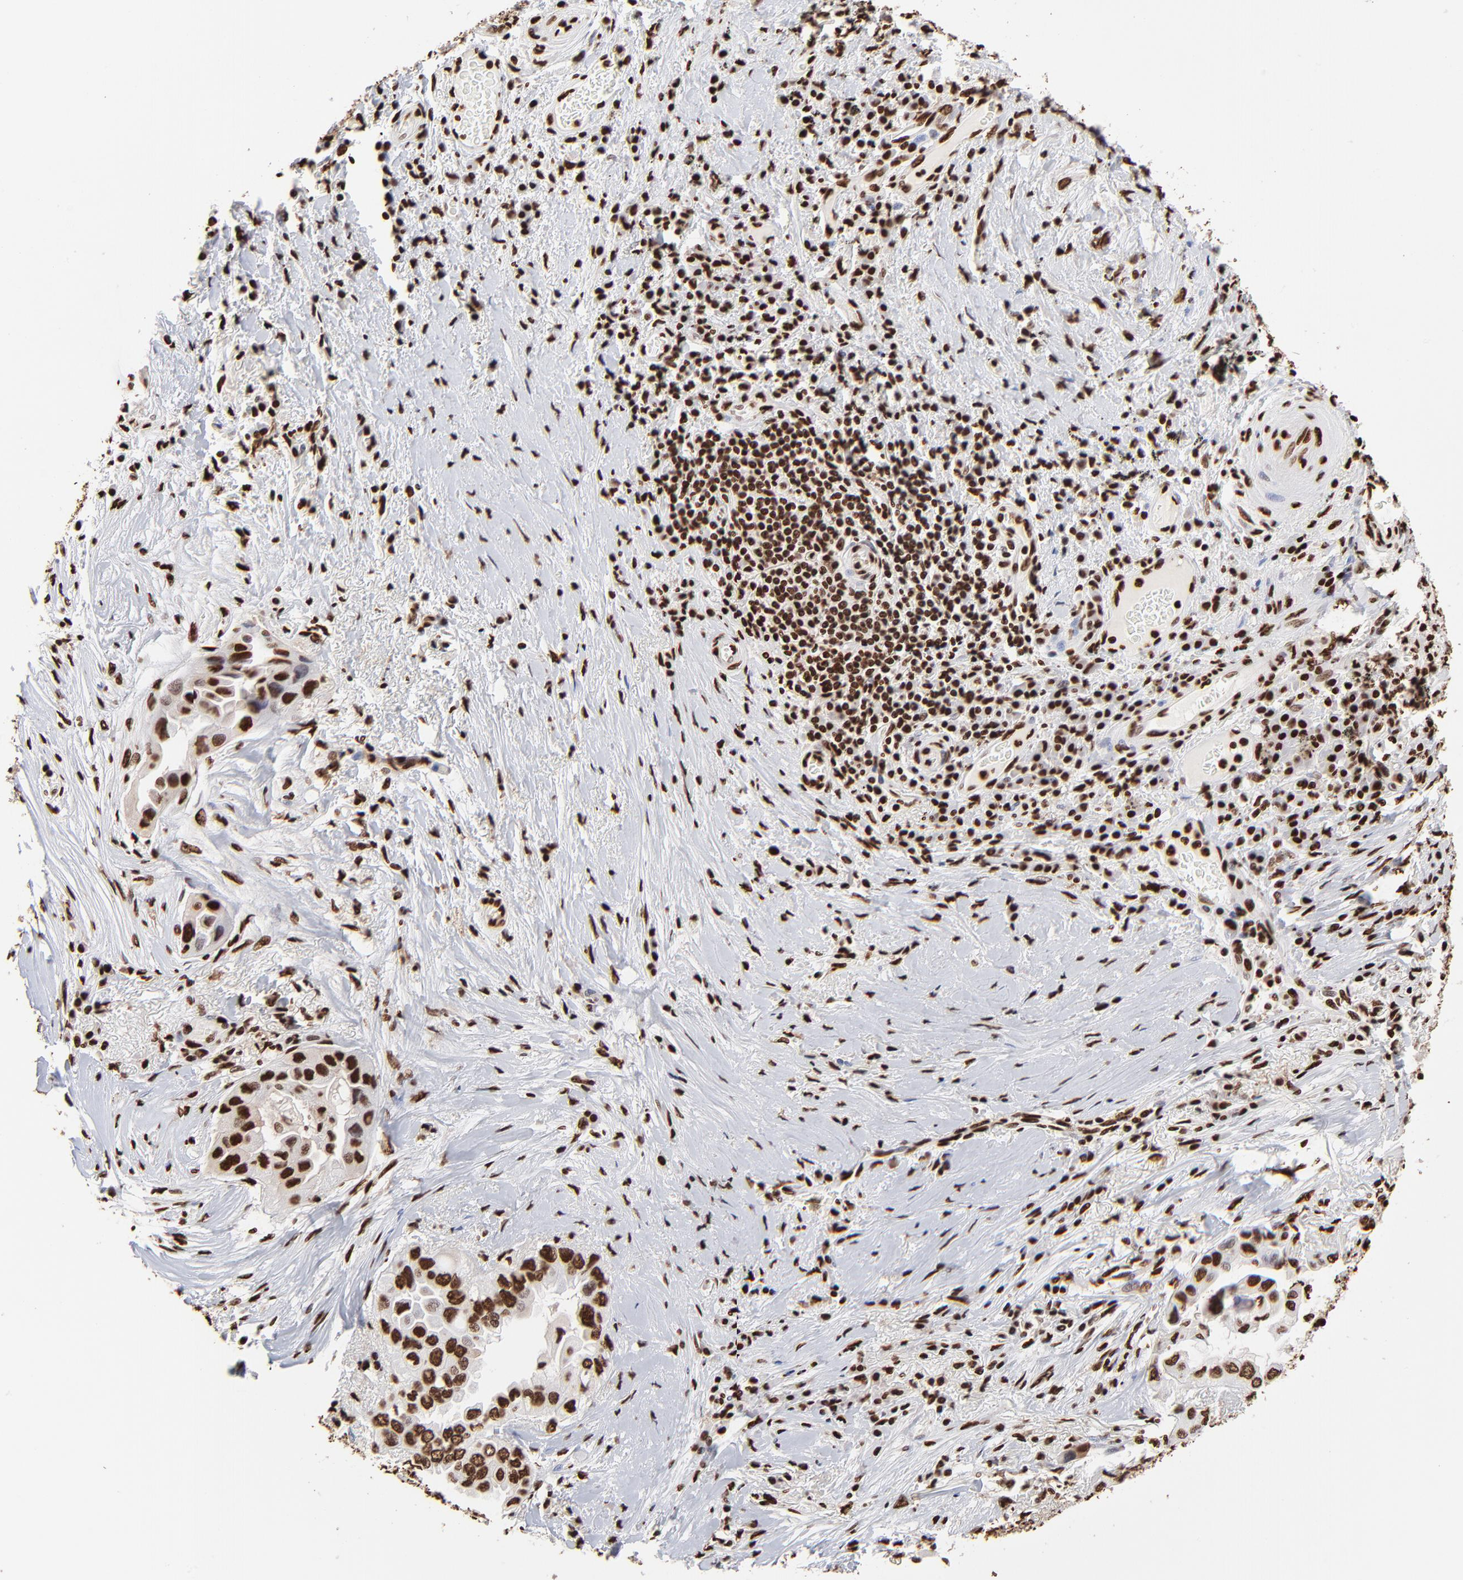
{"staining": {"intensity": "strong", "quantity": ">75%", "location": "nuclear"}, "tissue": "lung cancer", "cell_type": "Tumor cells", "image_type": "cancer", "snomed": [{"axis": "morphology", "description": "Adenocarcinoma, NOS"}, {"axis": "topography", "description": "Lung"}], "caption": "Lung adenocarcinoma was stained to show a protein in brown. There is high levels of strong nuclear positivity in about >75% of tumor cells.", "gene": "ZNF544", "patient": {"sex": "female", "age": 76}}